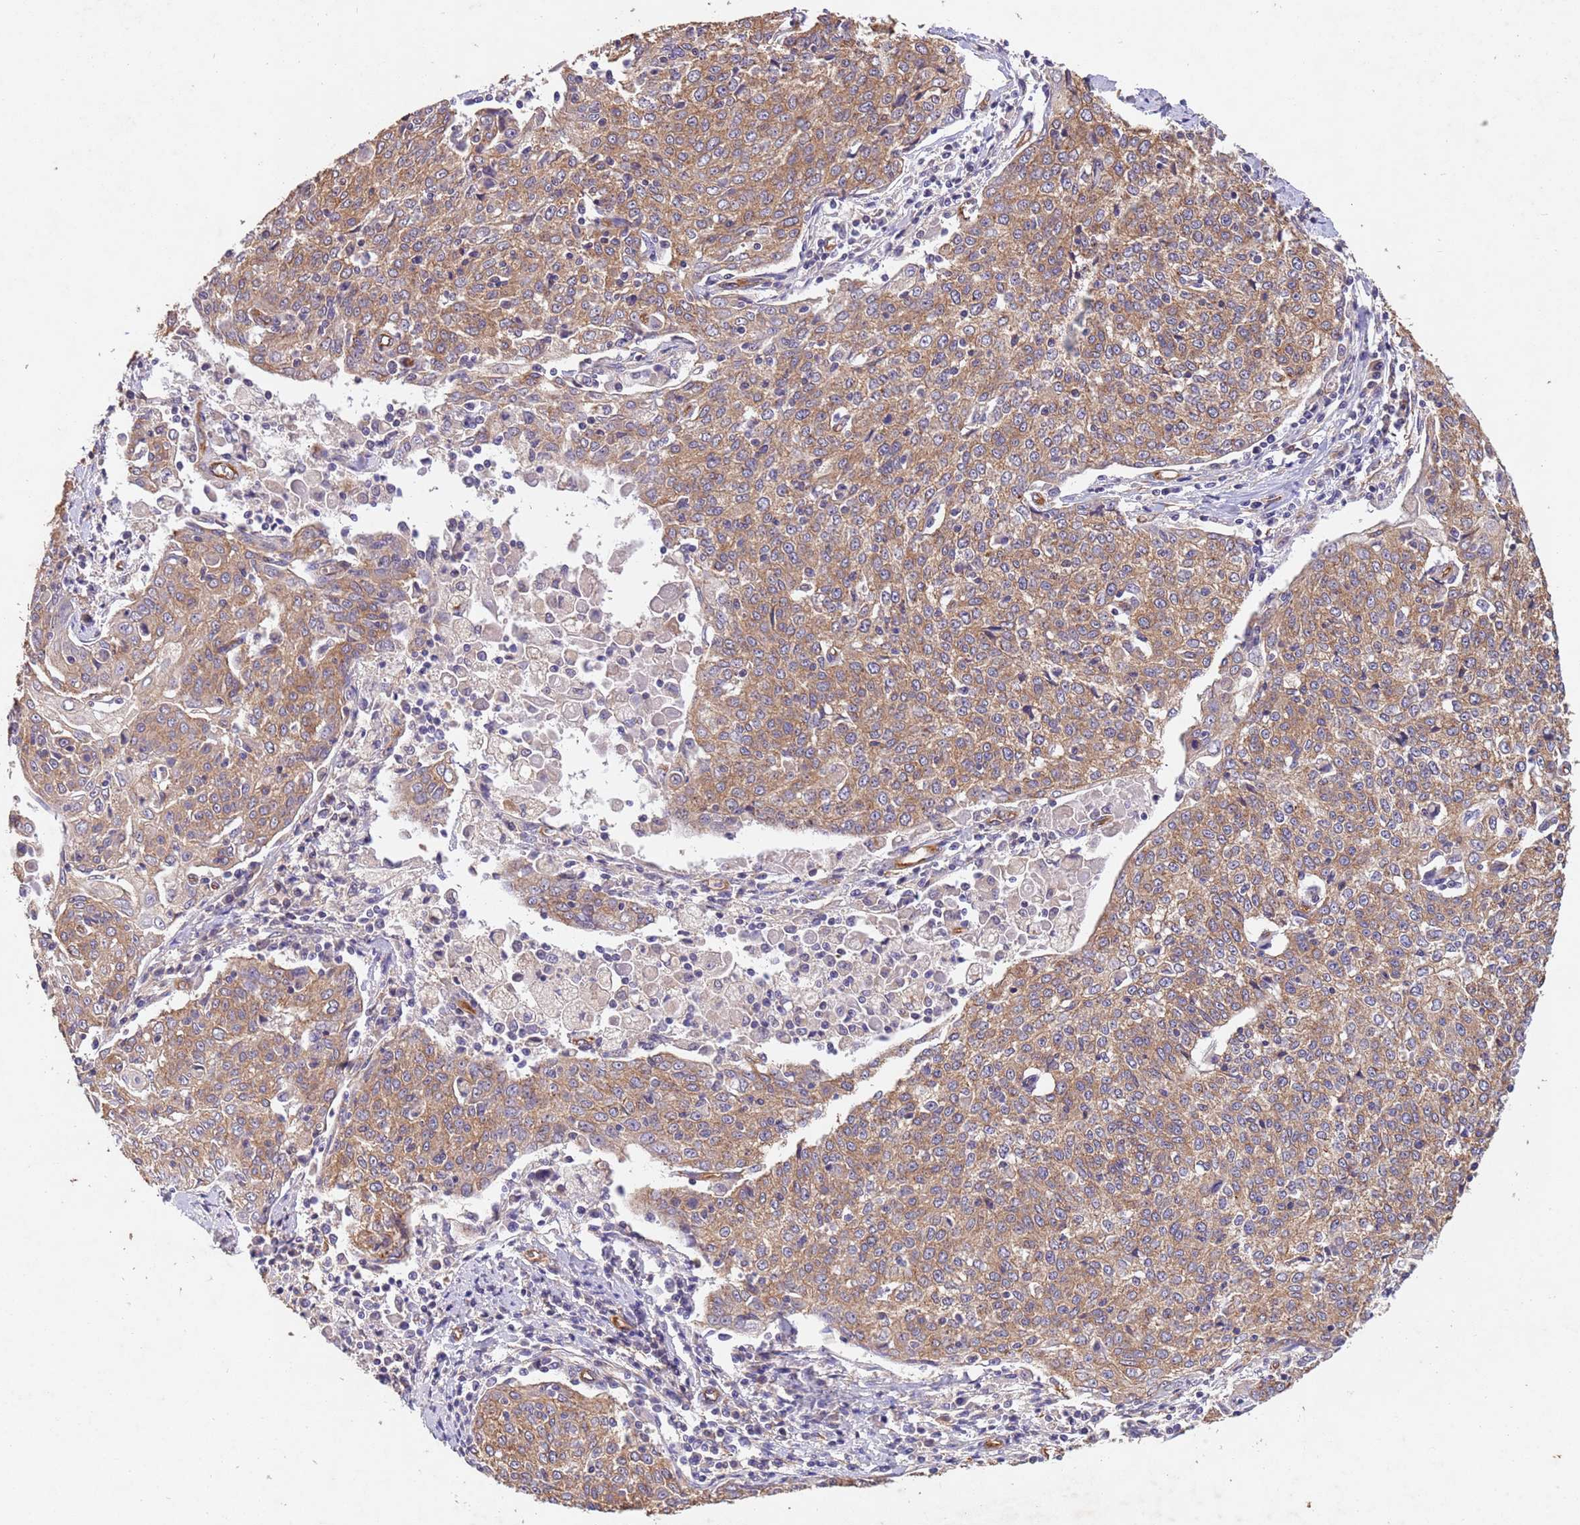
{"staining": {"intensity": "moderate", "quantity": ">75%", "location": "cytoplasmic/membranous"}, "tissue": "cervical cancer", "cell_type": "Tumor cells", "image_type": "cancer", "snomed": [{"axis": "morphology", "description": "Squamous cell carcinoma, NOS"}, {"axis": "topography", "description": "Cervix"}], "caption": "This is an image of immunohistochemistry (IHC) staining of cervical cancer (squamous cell carcinoma), which shows moderate expression in the cytoplasmic/membranous of tumor cells.", "gene": "MTX3", "patient": {"sex": "female", "age": 48}}